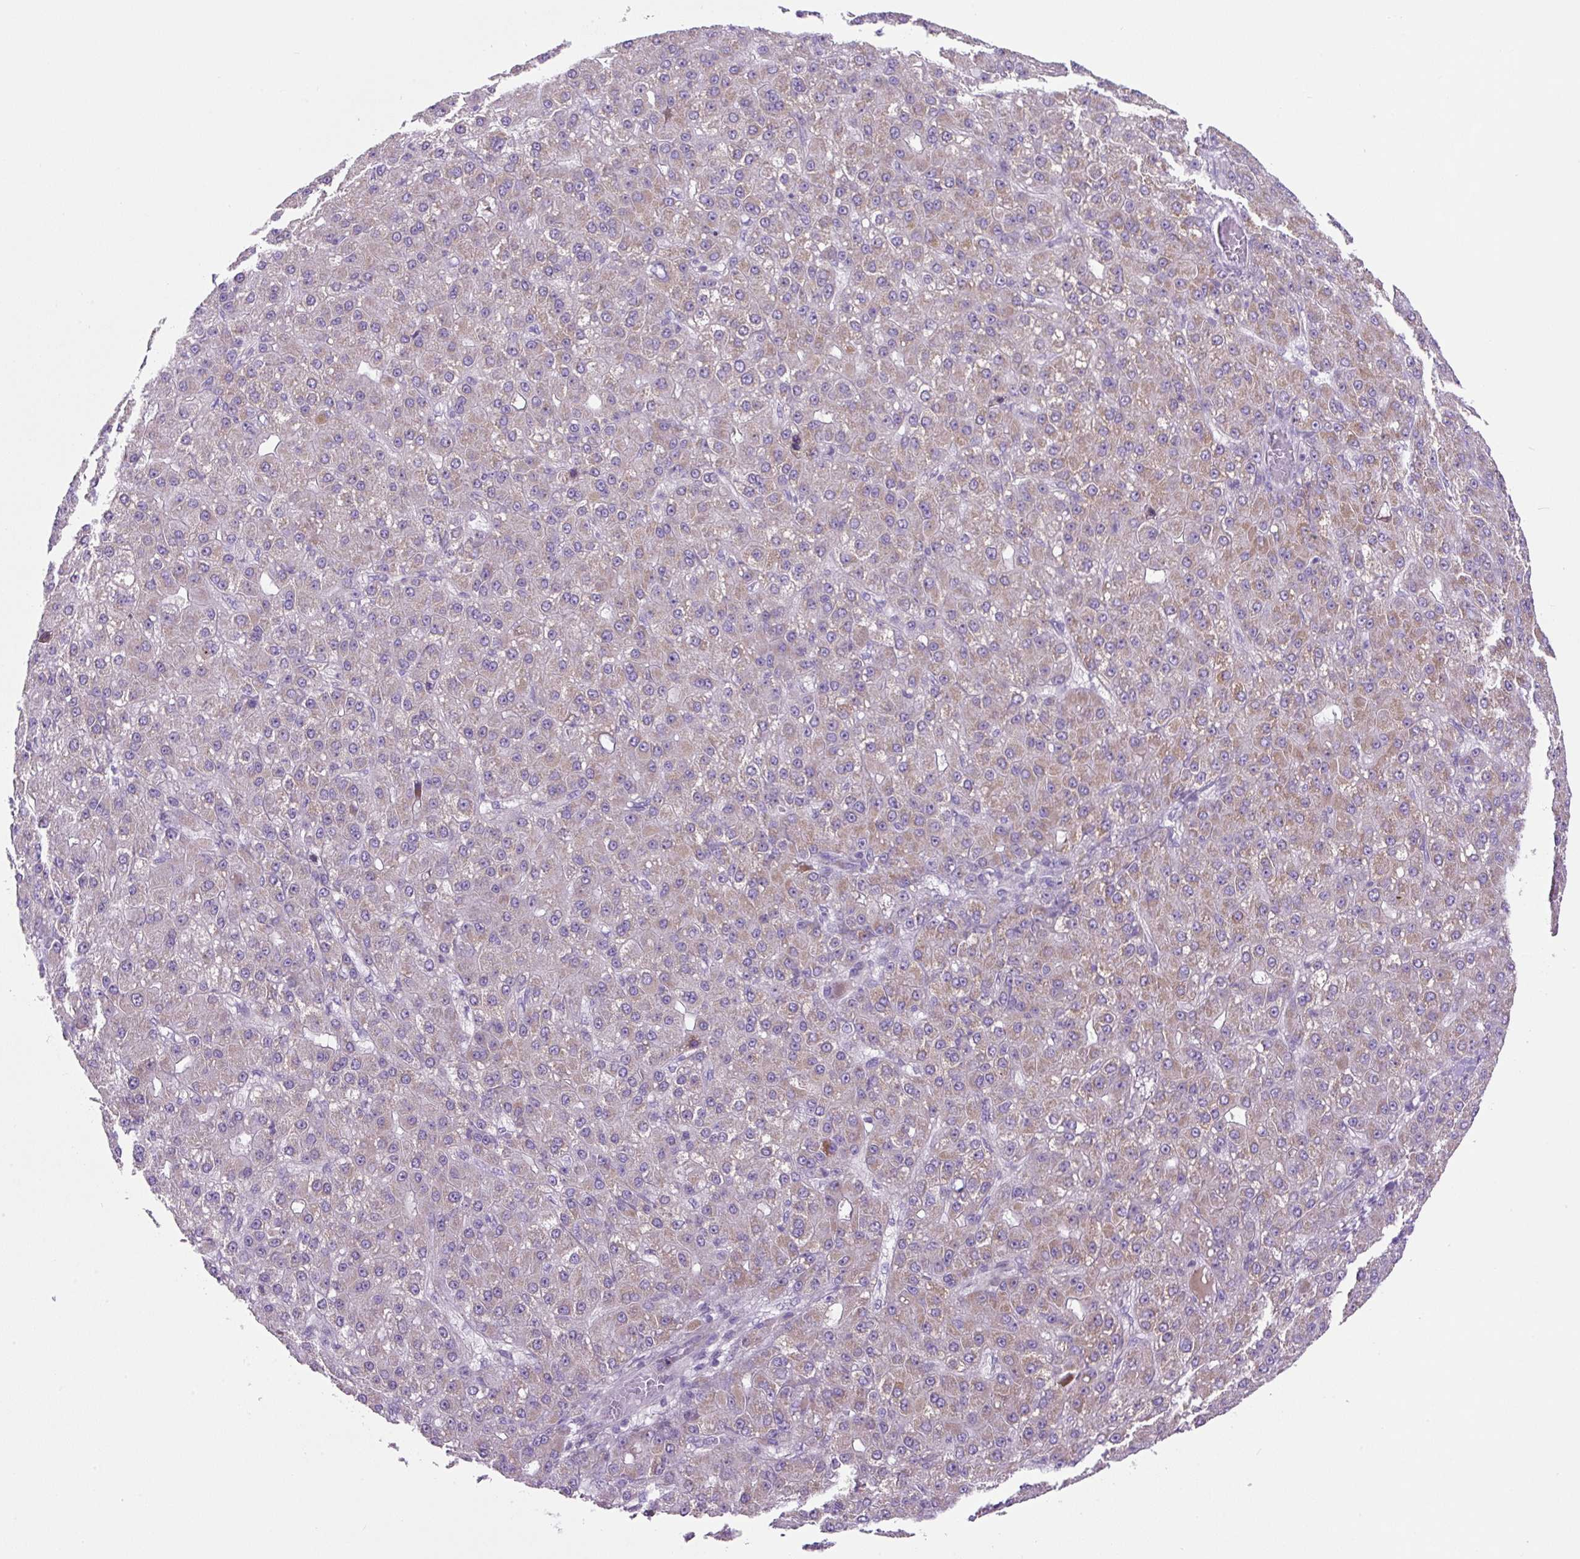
{"staining": {"intensity": "weak", "quantity": "25%-75%", "location": "cytoplasmic/membranous"}, "tissue": "liver cancer", "cell_type": "Tumor cells", "image_type": "cancer", "snomed": [{"axis": "morphology", "description": "Carcinoma, Hepatocellular, NOS"}, {"axis": "topography", "description": "Liver"}], "caption": "IHC of hepatocellular carcinoma (liver) reveals low levels of weak cytoplasmic/membranous positivity in approximately 25%-75% of tumor cells.", "gene": "OGDHL", "patient": {"sex": "male", "age": 67}}